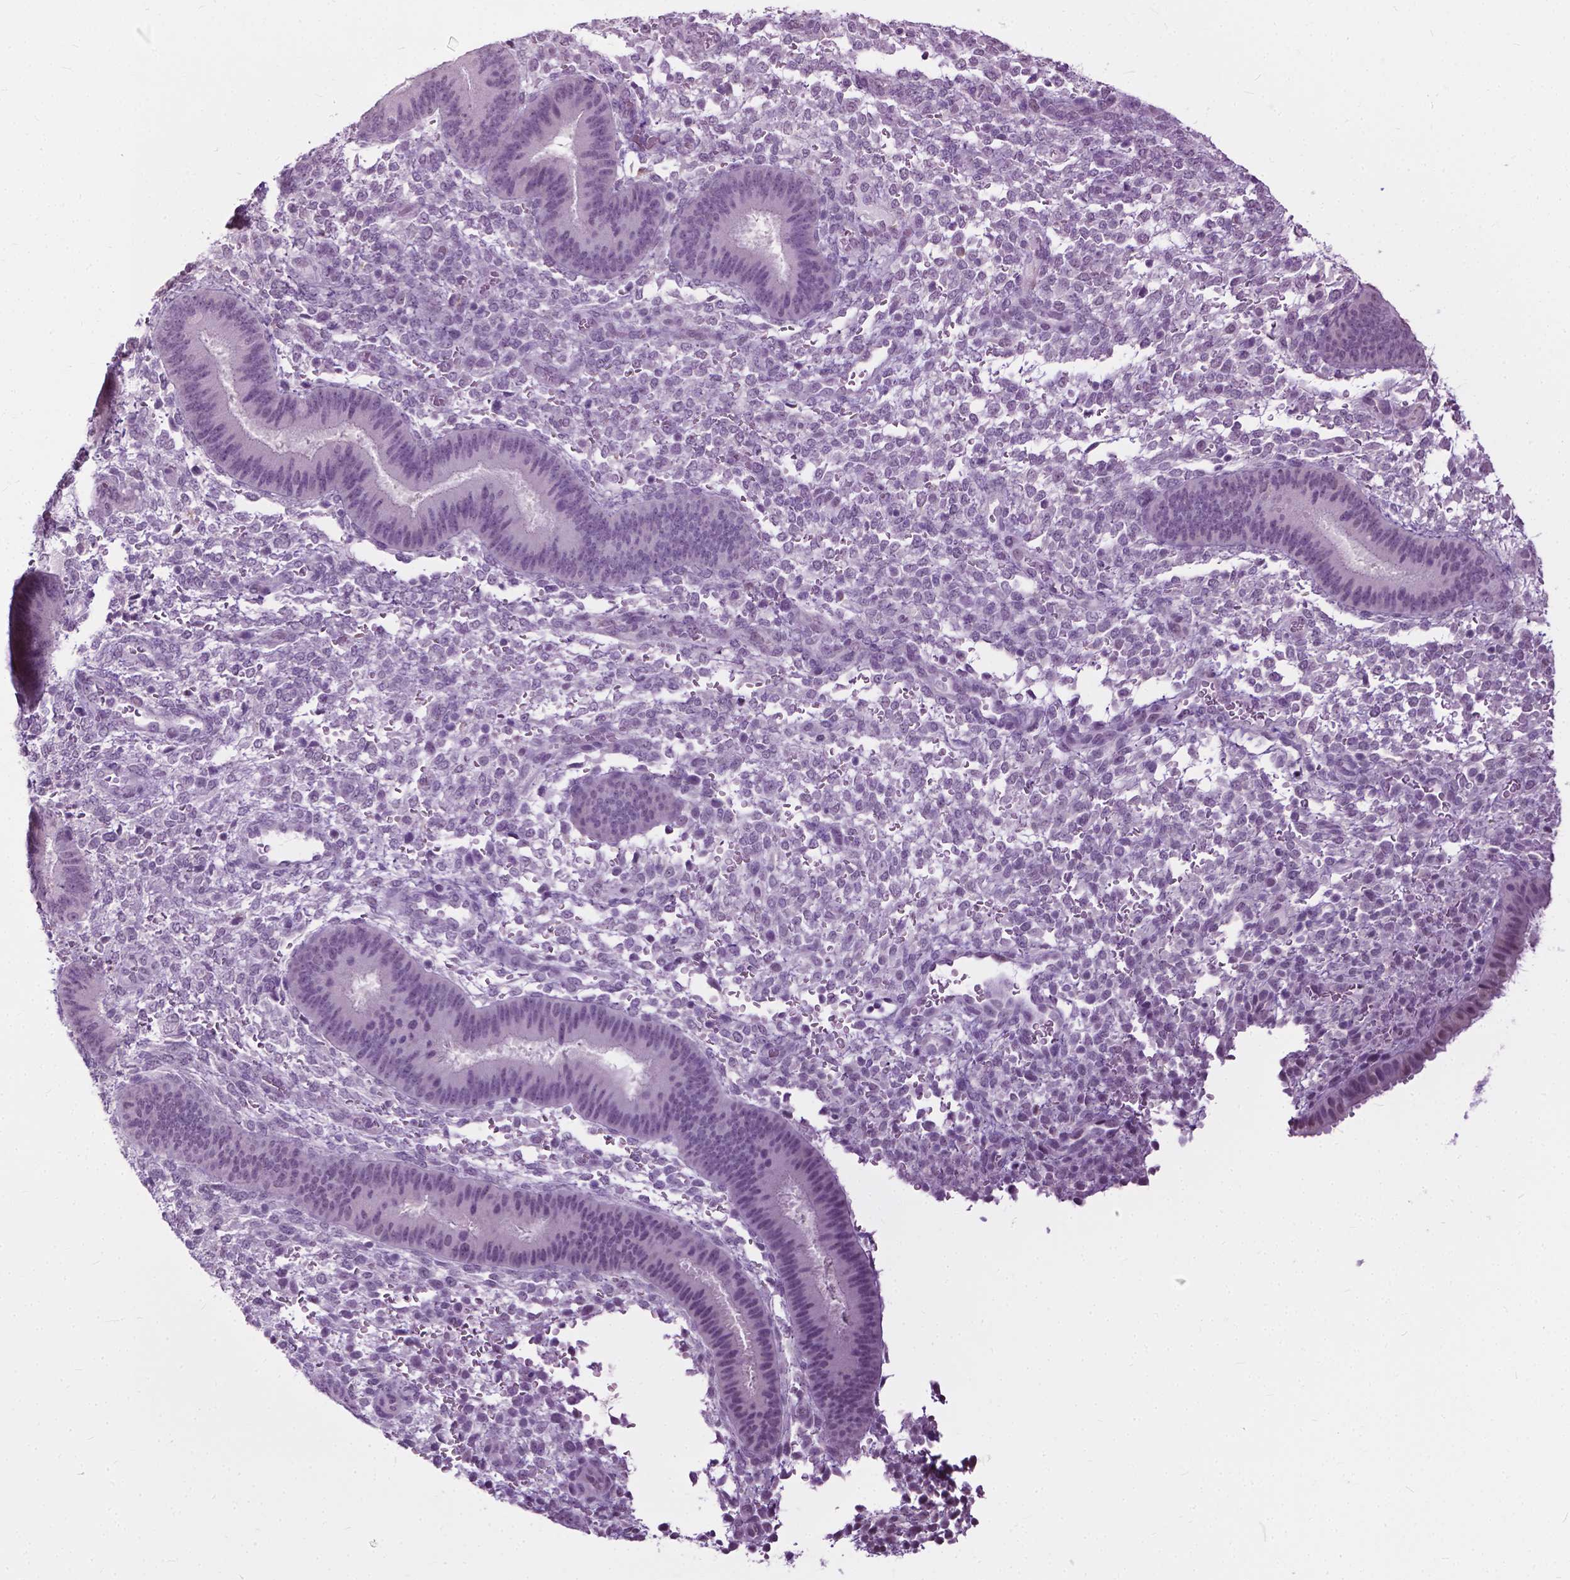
{"staining": {"intensity": "negative", "quantity": "none", "location": "none"}, "tissue": "endometrium", "cell_type": "Cells in endometrial stroma", "image_type": "normal", "snomed": [{"axis": "morphology", "description": "Normal tissue, NOS"}, {"axis": "topography", "description": "Endometrium"}], "caption": "There is no significant staining in cells in endometrial stroma of endometrium. (DAB (3,3'-diaminobenzidine) immunohistochemistry with hematoxylin counter stain).", "gene": "GPR37L1", "patient": {"sex": "female", "age": 39}}